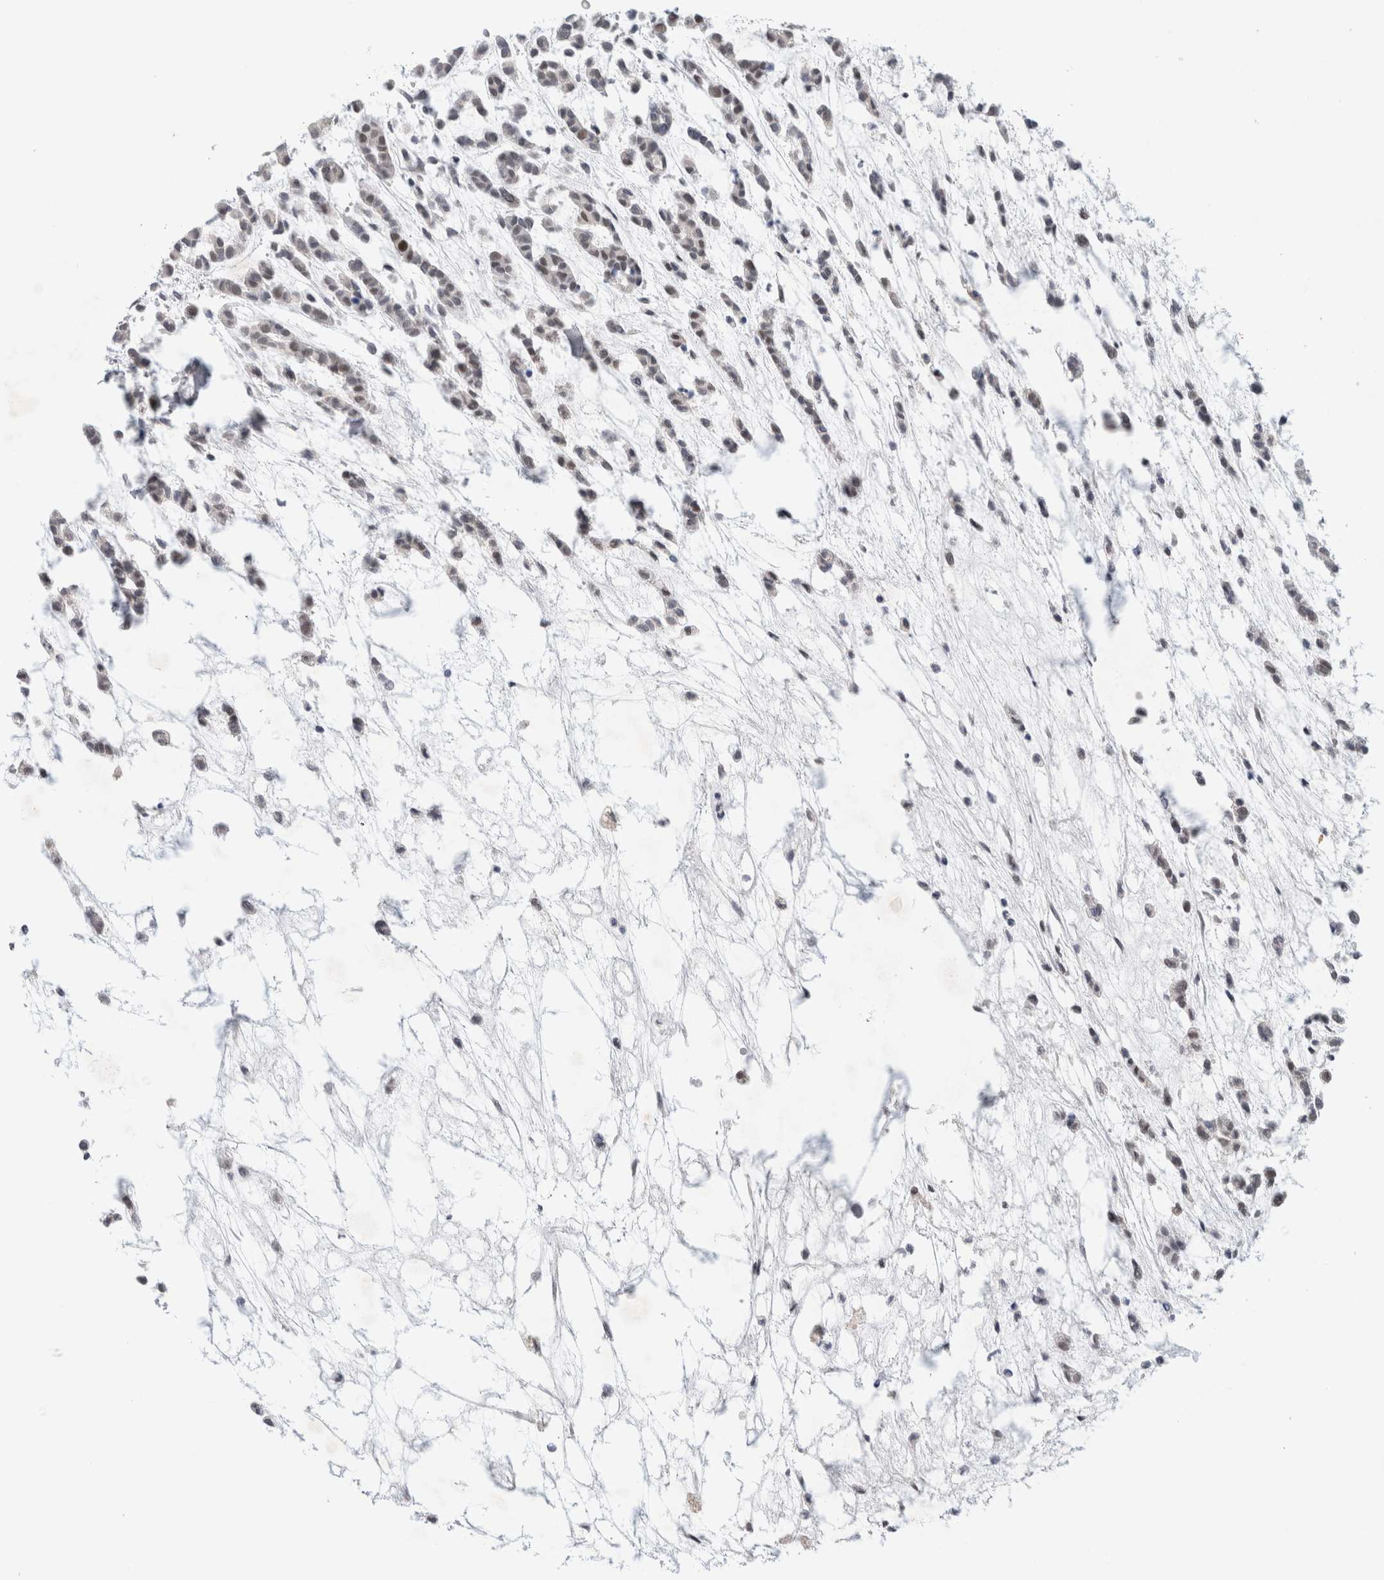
{"staining": {"intensity": "moderate", "quantity": "<25%", "location": "nuclear"}, "tissue": "head and neck cancer", "cell_type": "Tumor cells", "image_type": "cancer", "snomed": [{"axis": "morphology", "description": "Adenocarcinoma, NOS"}, {"axis": "morphology", "description": "Adenoma, NOS"}, {"axis": "topography", "description": "Head-Neck"}], "caption": "Head and neck adenocarcinoma stained for a protein (brown) displays moderate nuclear positive expression in approximately <25% of tumor cells.", "gene": "KNL1", "patient": {"sex": "female", "age": 55}}